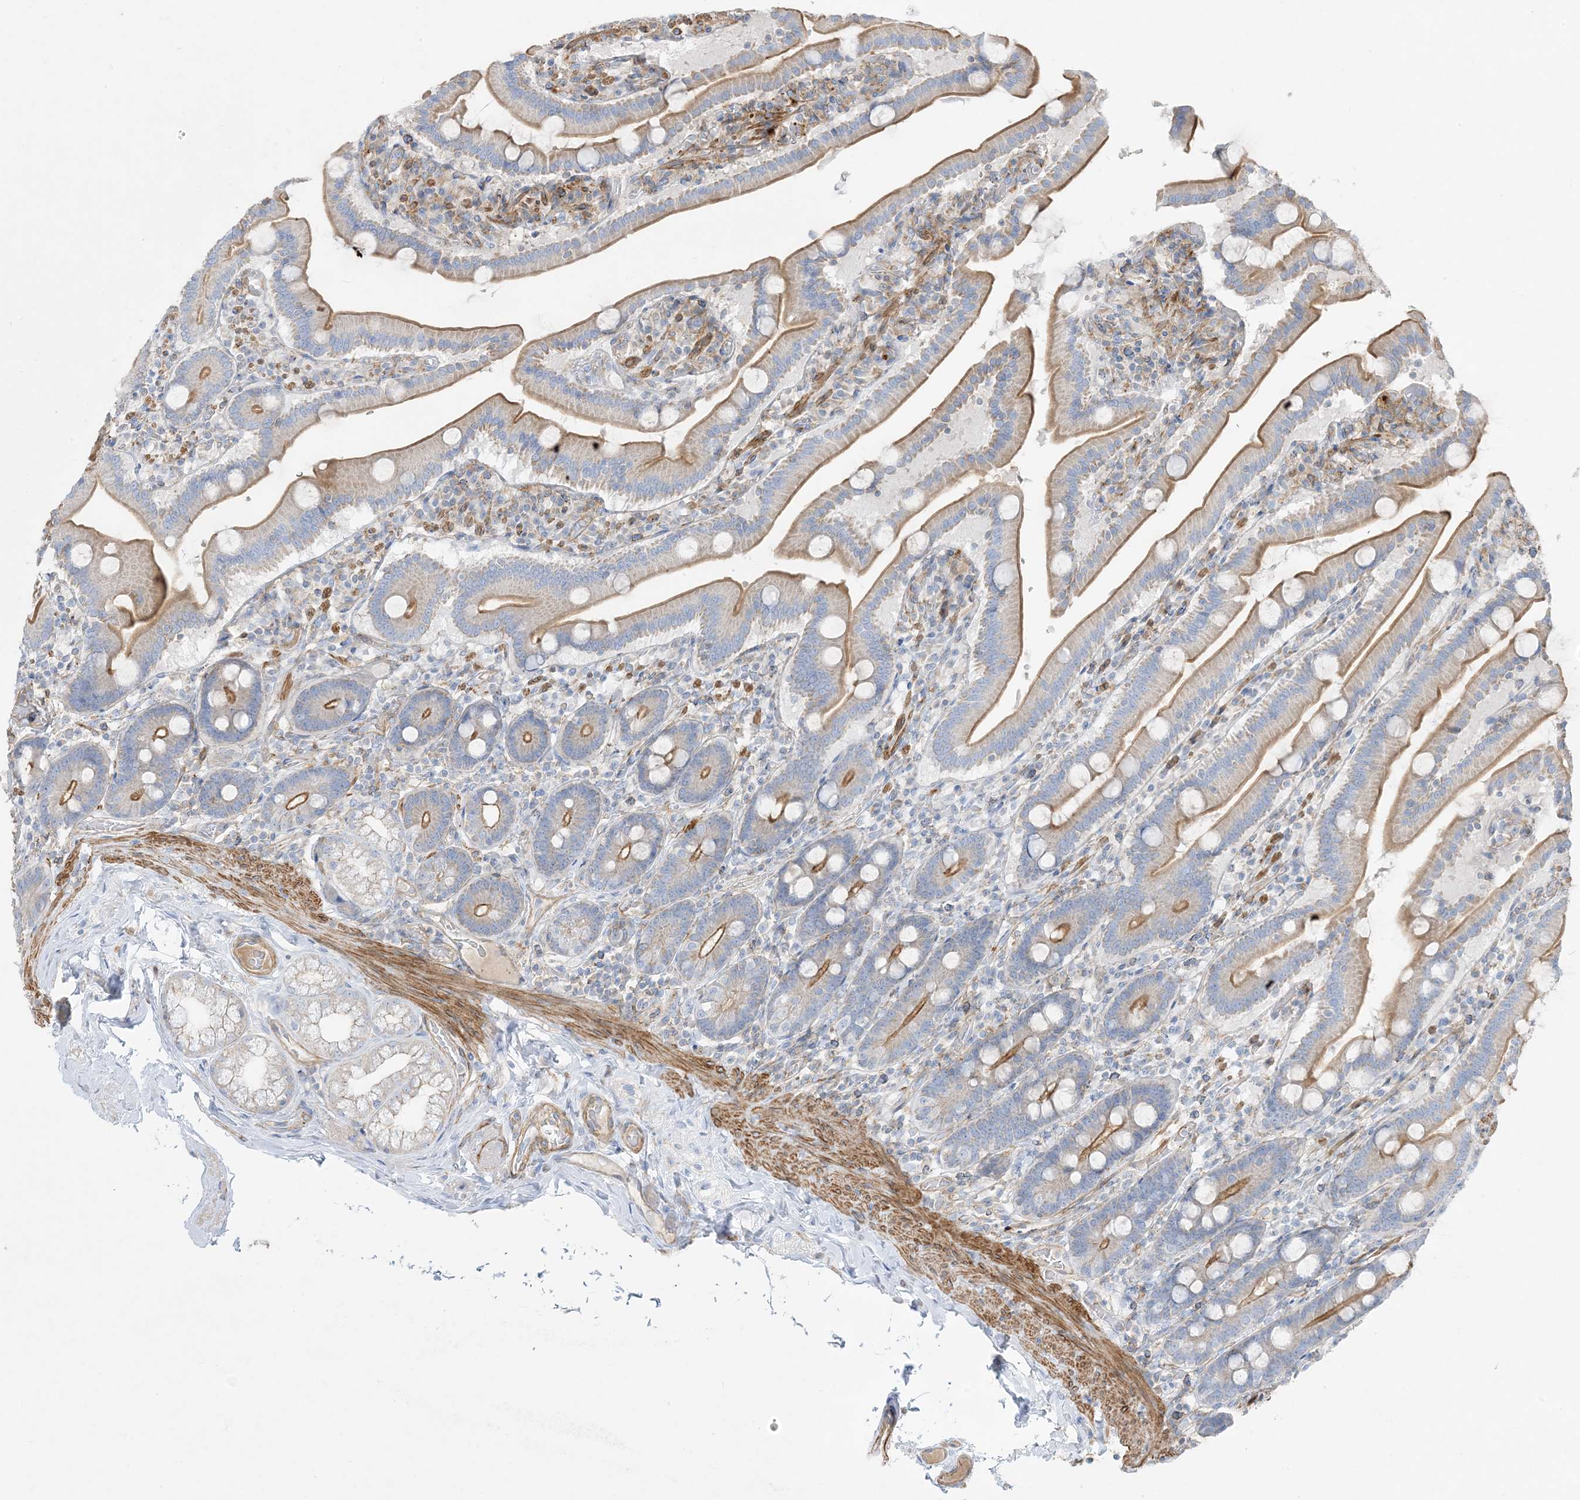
{"staining": {"intensity": "moderate", "quantity": "25%-75%", "location": "cytoplasmic/membranous"}, "tissue": "duodenum", "cell_type": "Glandular cells", "image_type": "normal", "snomed": [{"axis": "morphology", "description": "Normal tissue, NOS"}, {"axis": "topography", "description": "Duodenum"}], "caption": "Unremarkable duodenum exhibits moderate cytoplasmic/membranous expression in about 25%-75% of glandular cells (DAB IHC with brightfield microscopy, high magnification)..", "gene": "GTF3C2", "patient": {"sex": "male", "age": 55}}